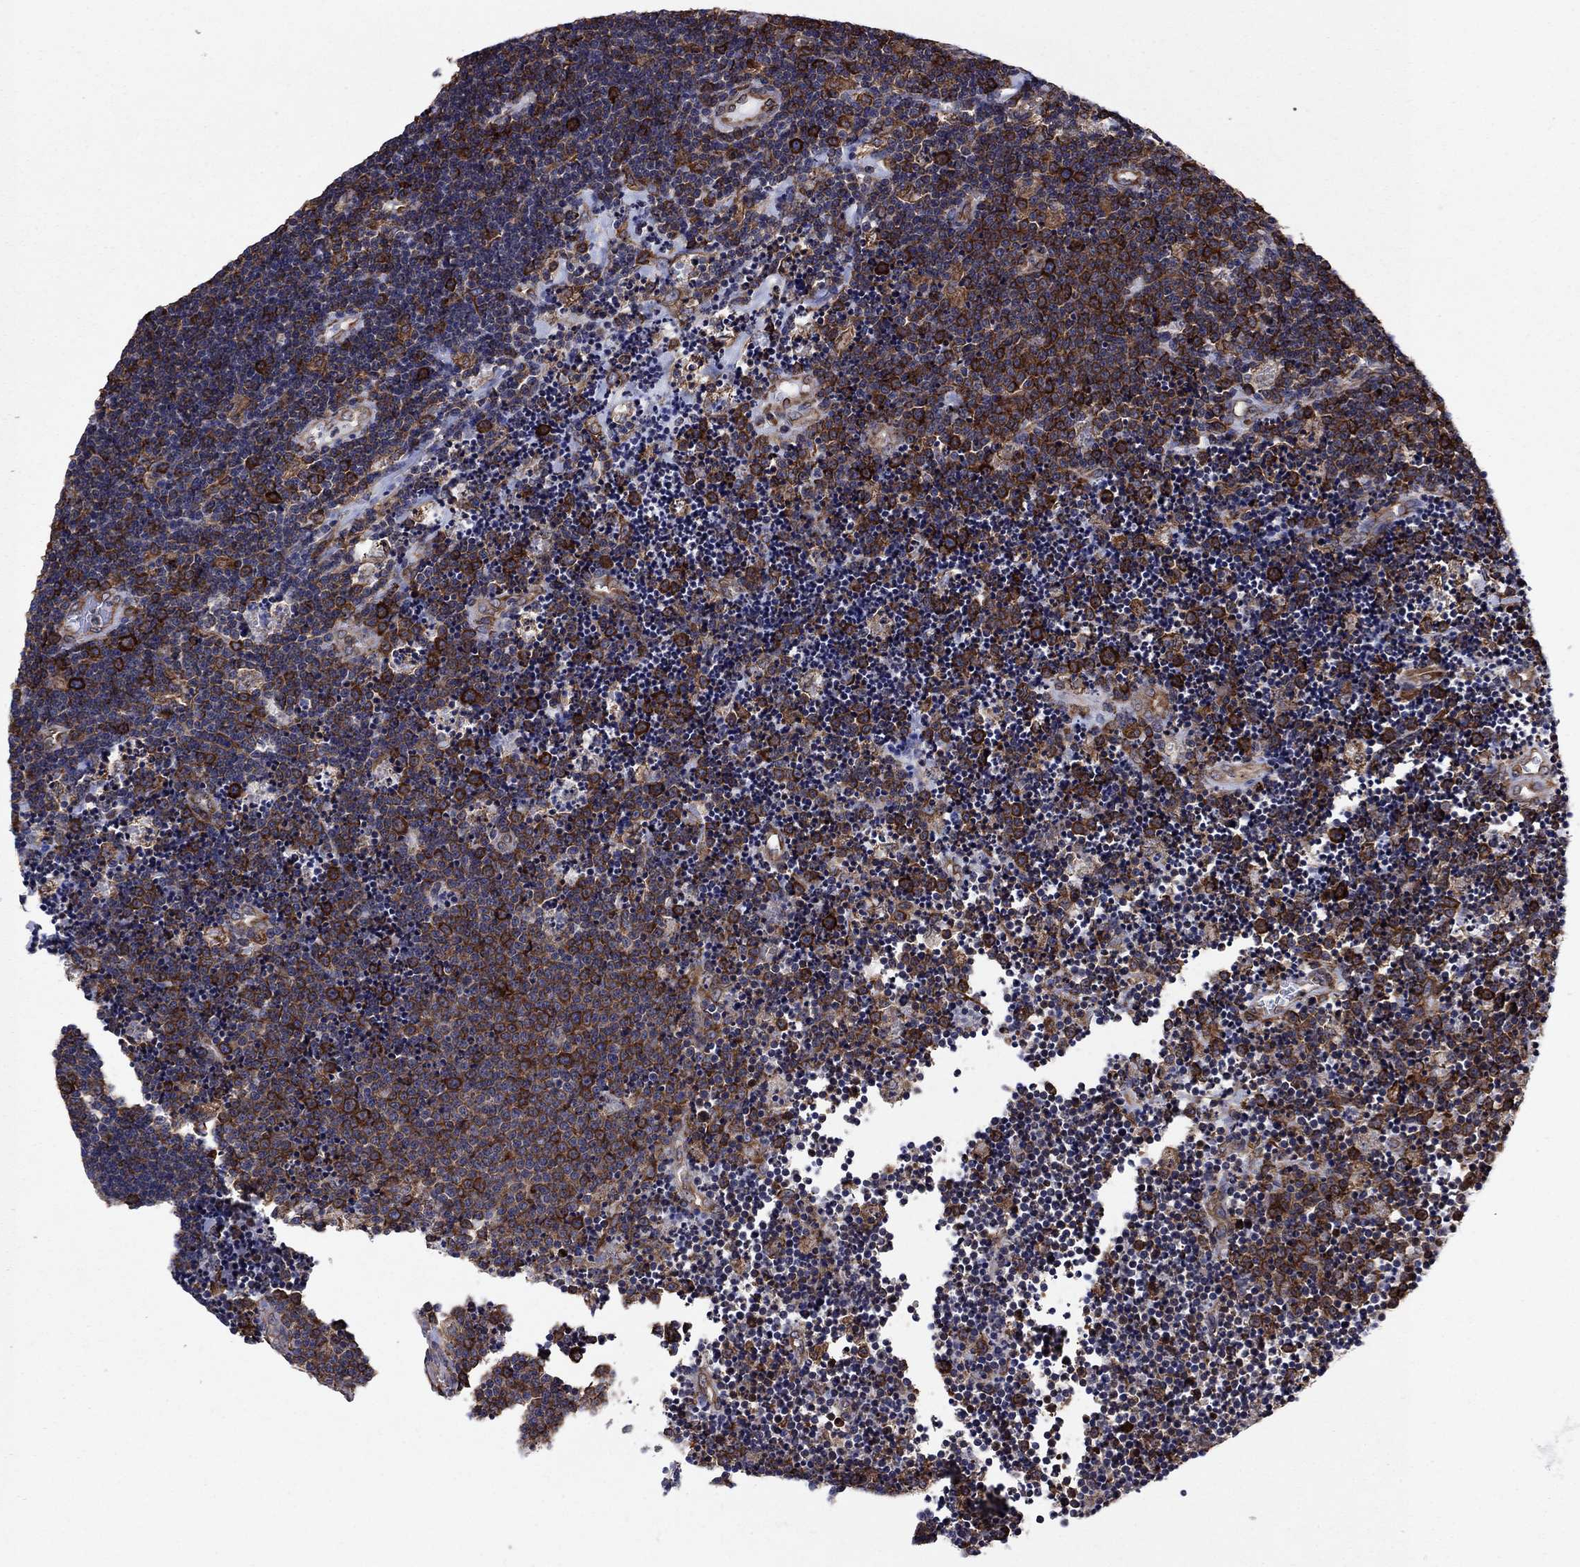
{"staining": {"intensity": "strong", "quantity": "25%-75%", "location": "cytoplasmic/membranous"}, "tissue": "lymphoma", "cell_type": "Tumor cells", "image_type": "cancer", "snomed": [{"axis": "morphology", "description": "Malignant lymphoma, non-Hodgkin's type, Low grade"}, {"axis": "topography", "description": "Brain"}], "caption": "A brown stain labels strong cytoplasmic/membranous staining of a protein in low-grade malignant lymphoma, non-Hodgkin's type tumor cells. The protein of interest is shown in brown color, while the nuclei are stained blue.", "gene": "YBX1", "patient": {"sex": "female", "age": 66}}